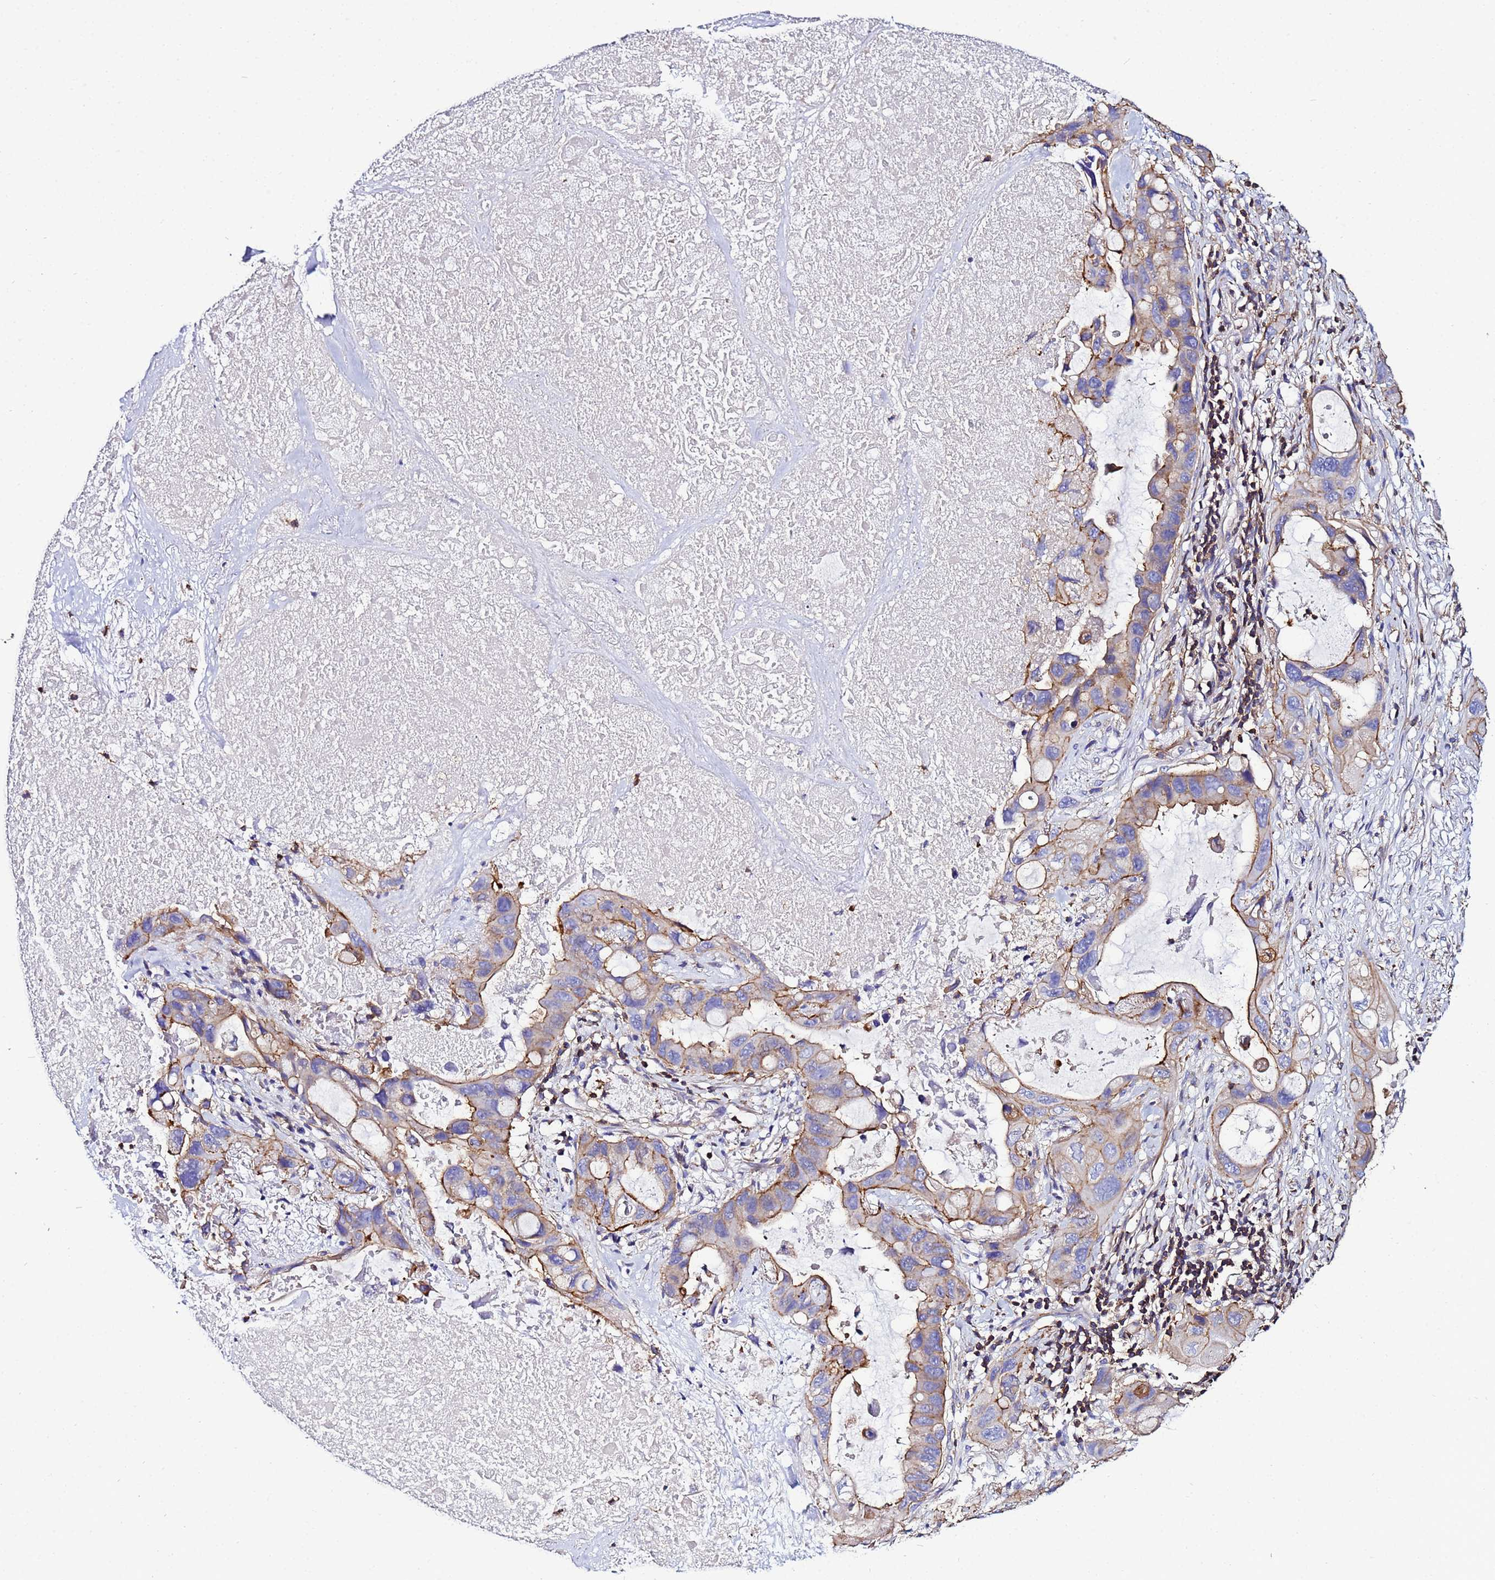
{"staining": {"intensity": "moderate", "quantity": "25%-75%", "location": "cytoplasmic/membranous"}, "tissue": "lung cancer", "cell_type": "Tumor cells", "image_type": "cancer", "snomed": [{"axis": "morphology", "description": "Squamous cell carcinoma, NOS"}, {"axis": "topography", "description": "Lung"}], "caption": "Tumor cells exhibit medium levels of moderate cytoplasmic/membranous staining in approximately 25%-75% of cells in human squamous cell carcinoma (lung). Ihc stains the protein of interest in brown and the nuclei are stained blue.", "gene": "ACTB", "patient": {"sex": "female", "age": 73}}